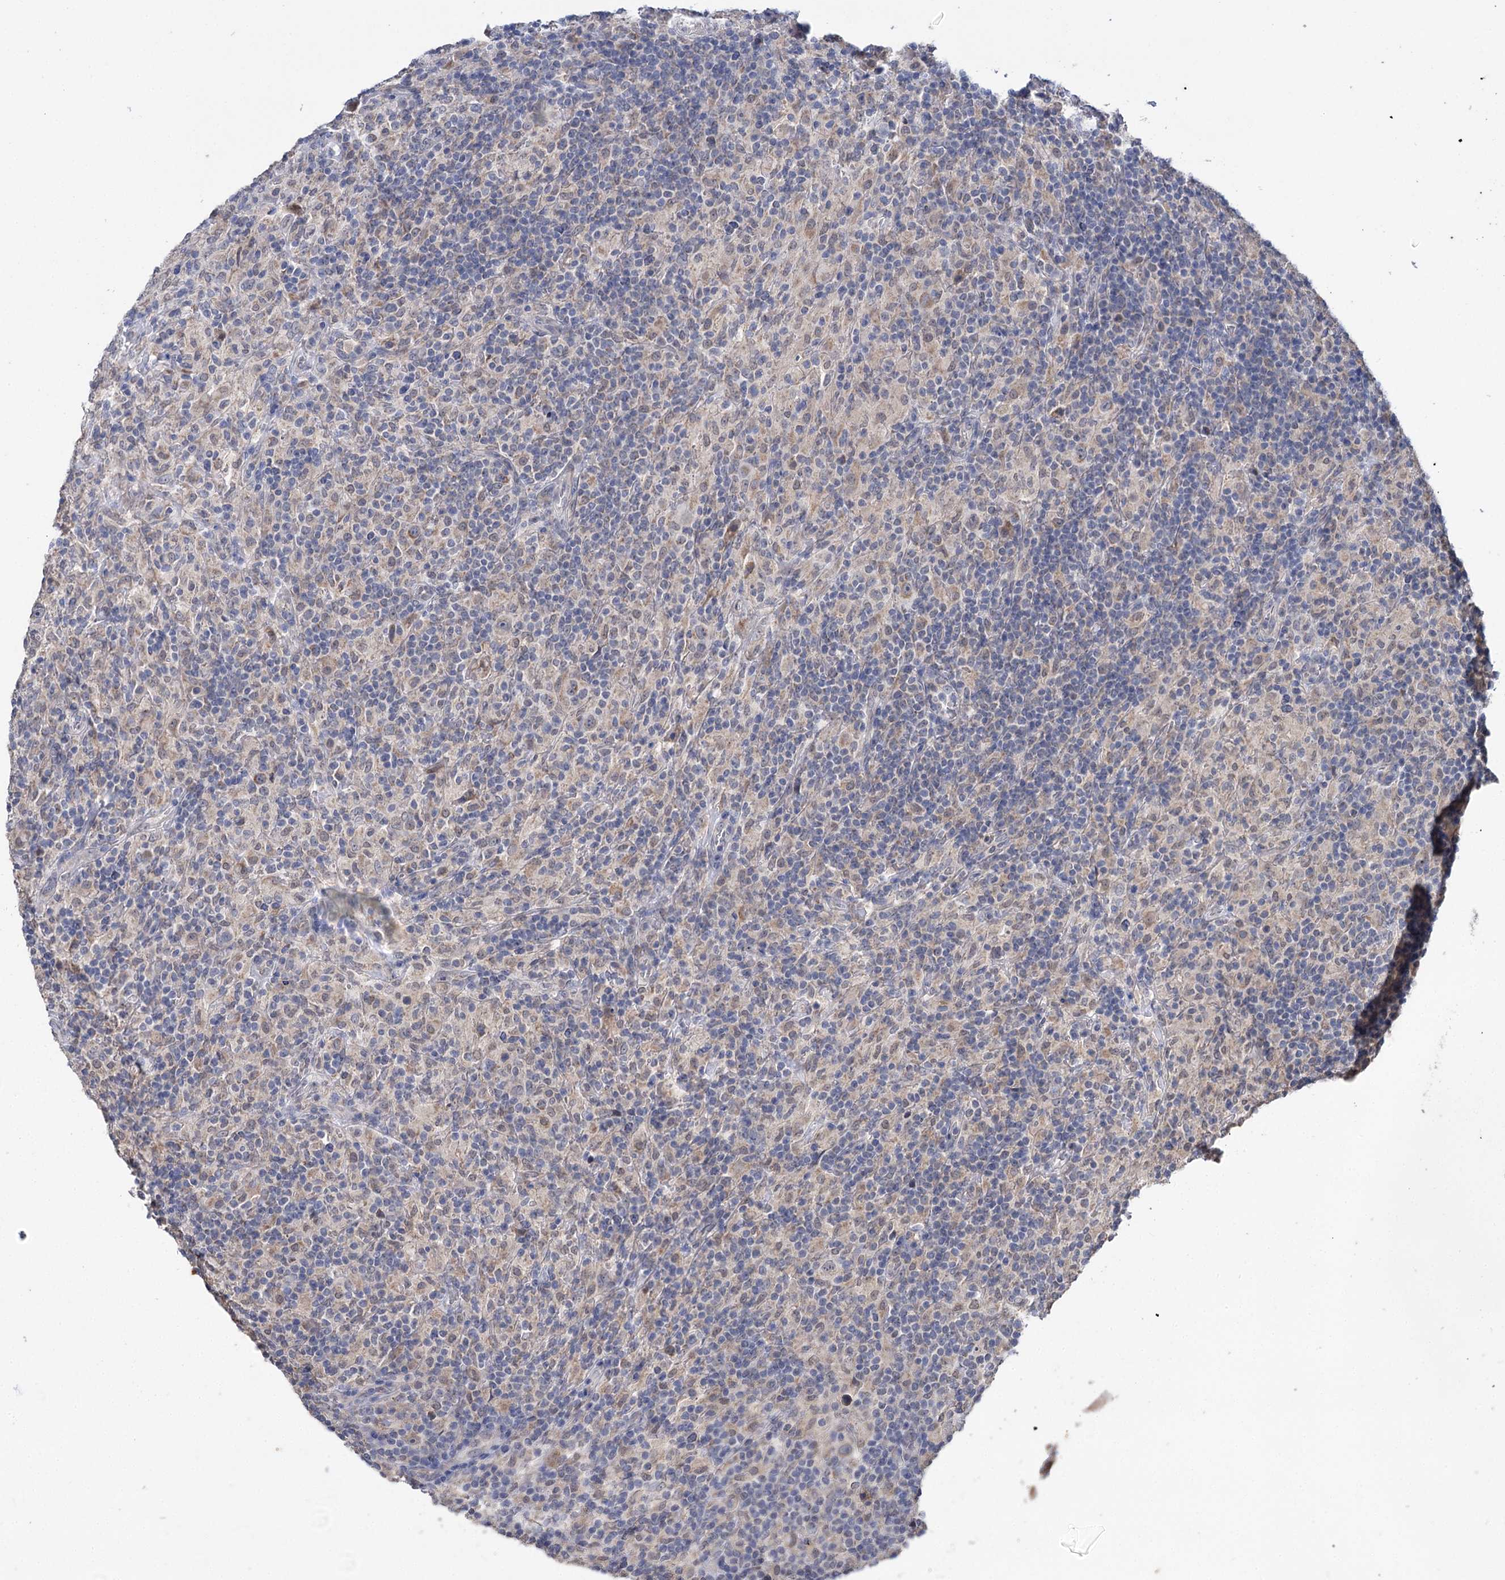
{"staining": {"intensity": "weak", "quantity": ">75%", "location": "cytoplasmic/membranous"}, "tissue": "lymphoma", "cell_type": "Tumor cells", "image_type": "cancer", "snomed": [{"axis": "morphology", "description": "Hodgkin's disease, NOS"}, {"axis": "topography", "description": "Lymph node"}], "caption": "Immunohistochemical staining of human Hodgkin's disease displays low levels of weak cytoplasmic/membranous protein positivity in about >75% of tumor cells.", "gene": "CLPB", "patient": {"sex": "male", "age": 70}}